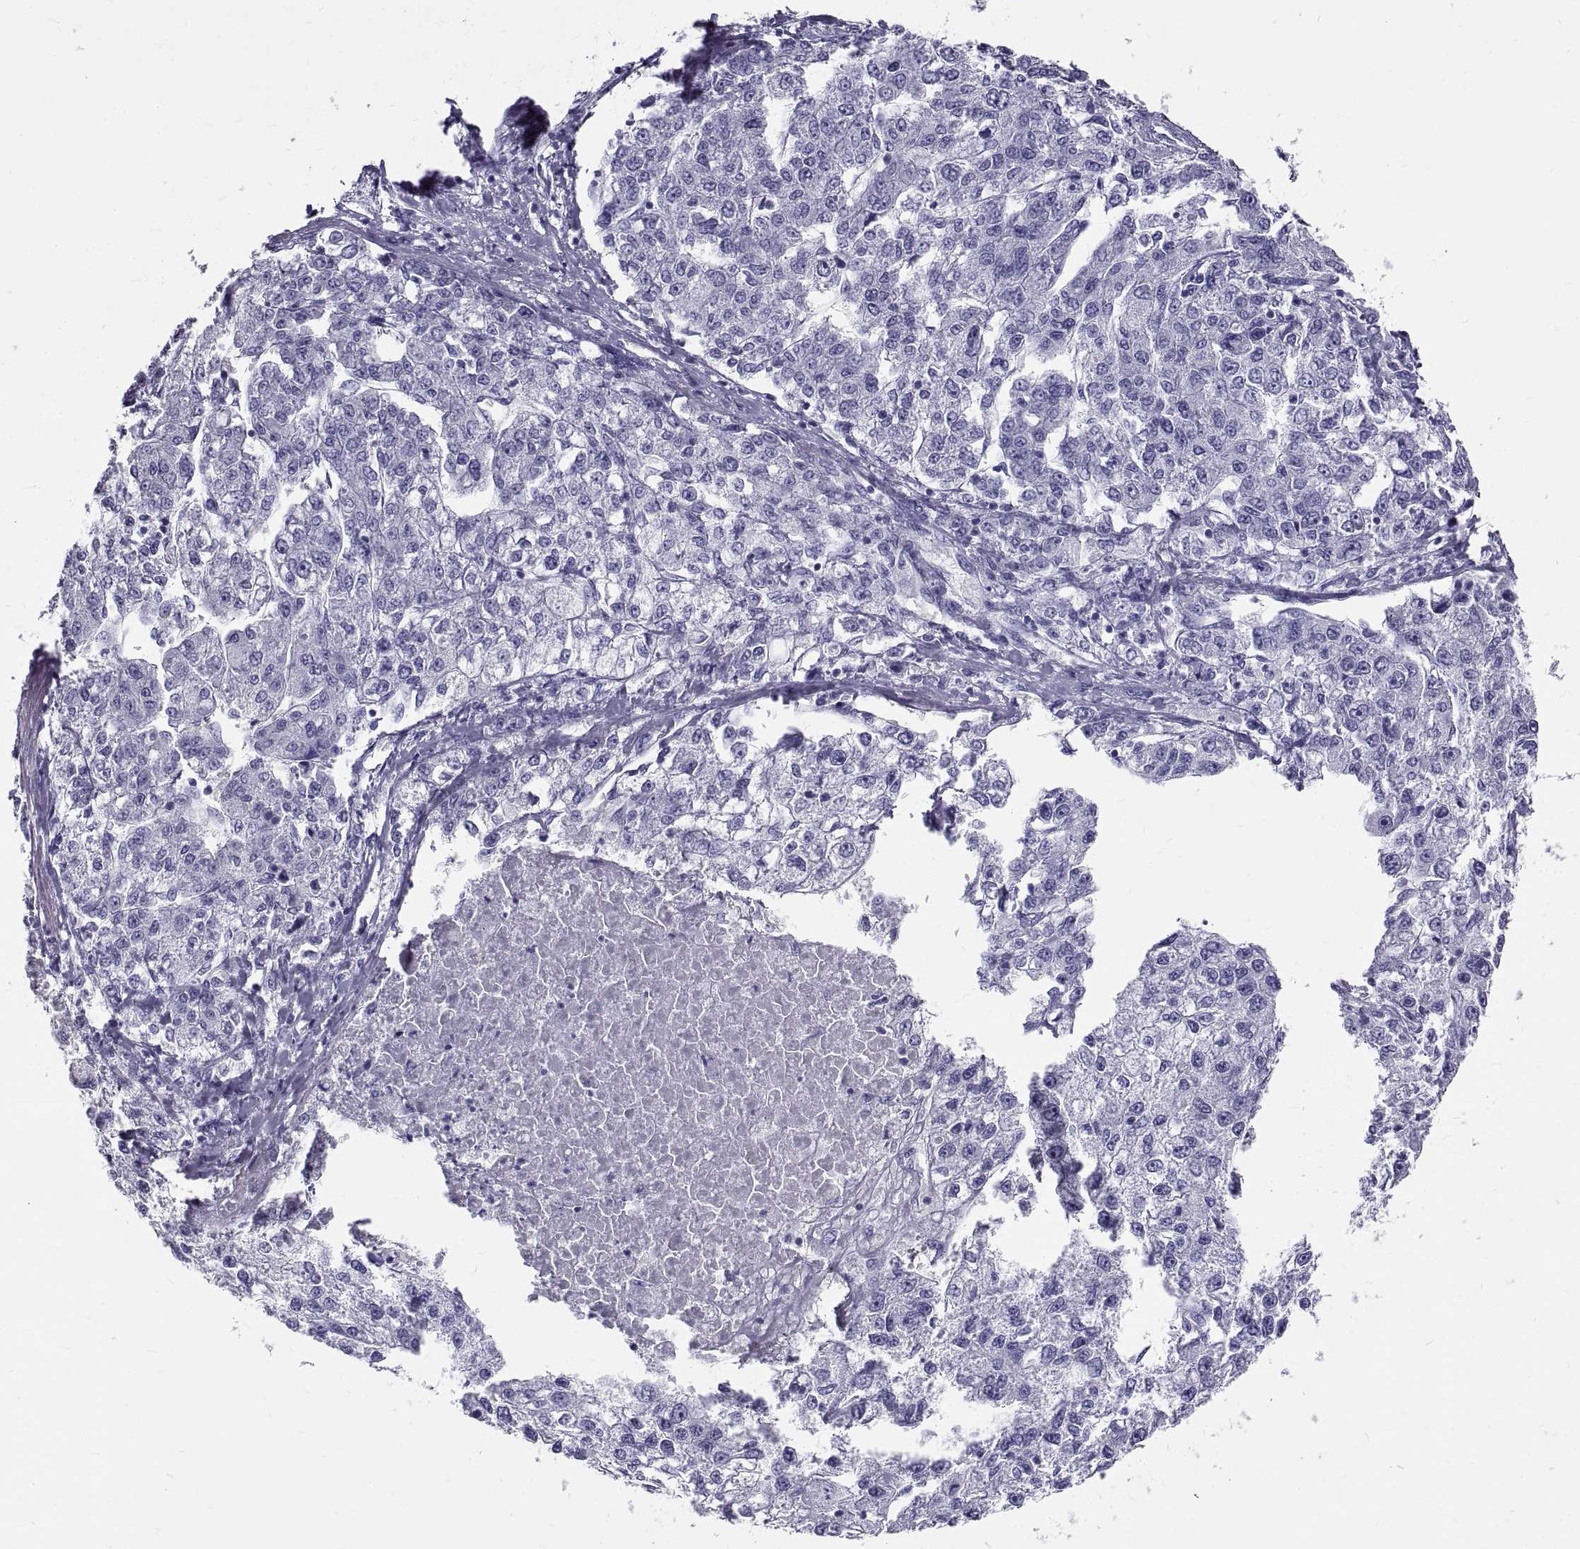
{"staining": {"intensity": "negative", "quantity": "none", "location": "none"}, "tissue": "liver cancer", "cell_type": "Tumor cells", "image_type": "cancer", "snomed": [{"axis": "morphology", "description": "Carcinoma, Hepatocellular, NOS"}, {"axis": "topography", "description": "Liver"}], "caption": "Human liver cancer (hepatocellular carcinoma) stained for a protein using IHC displays no positivity in tumor cells.", "gene": "GNG12", "patient": {"sex": "male", "age": 56}}